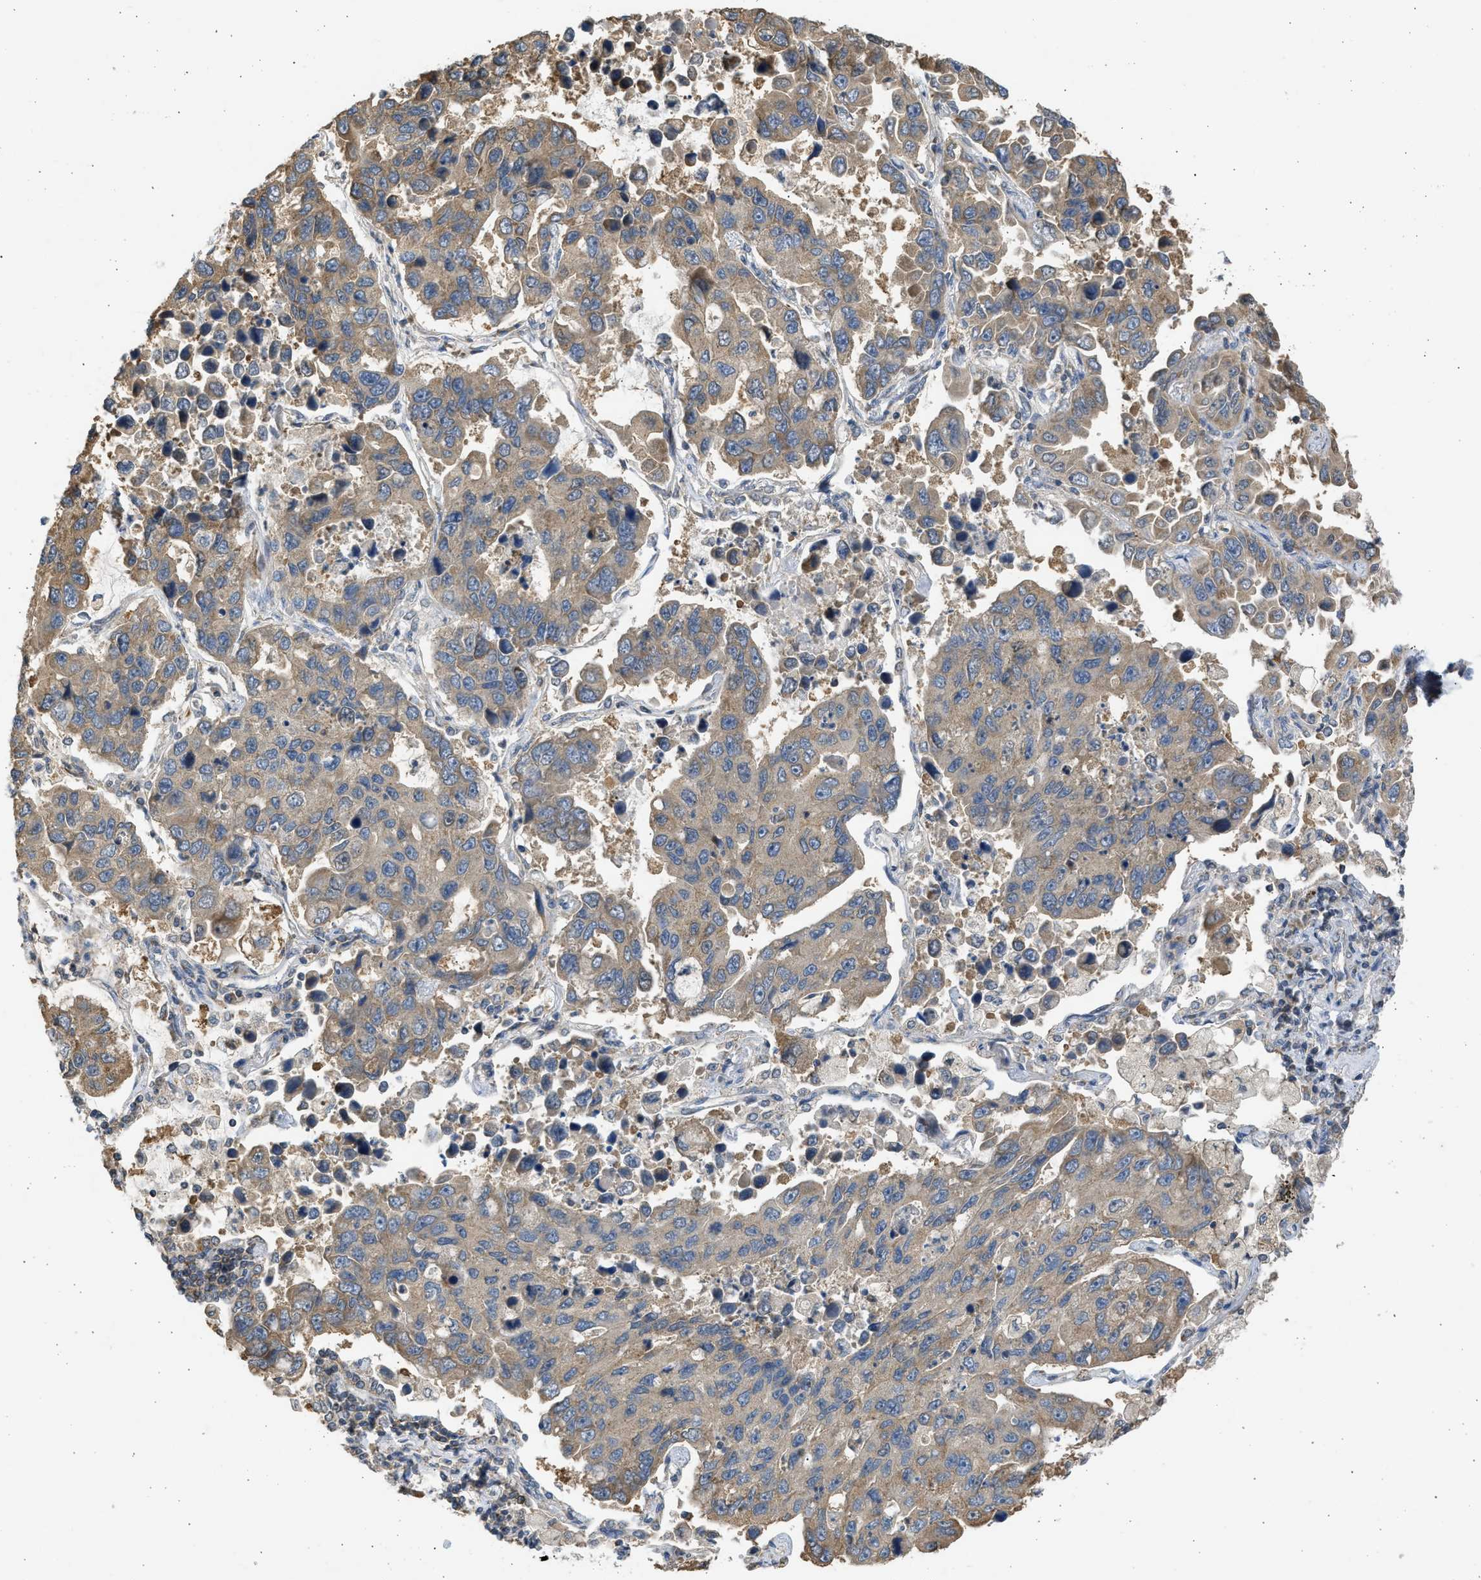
{"staining": {"intensity": "moderate", "quantity": ">75%", "location": "cytoplasmic/membranous"}, "tissue": "lung cancer", "cell_type": "Tumor cells", "image_type": "cancer", "snomed": [{"axis": "morphology", "description": "Adenocarcinoma, NOS"}, {"axis": "topography", "description": "Lung"}], "caption": "The image displays a brown stain indicating the presence of a protein in the cytoplasmic/membranous of tumor cells in lung cancer. The protein is shown in brown color, while the nuclei are stained blue.", "gene": "CYP1A1", "patient": {"sex": "male", "age": 64}}